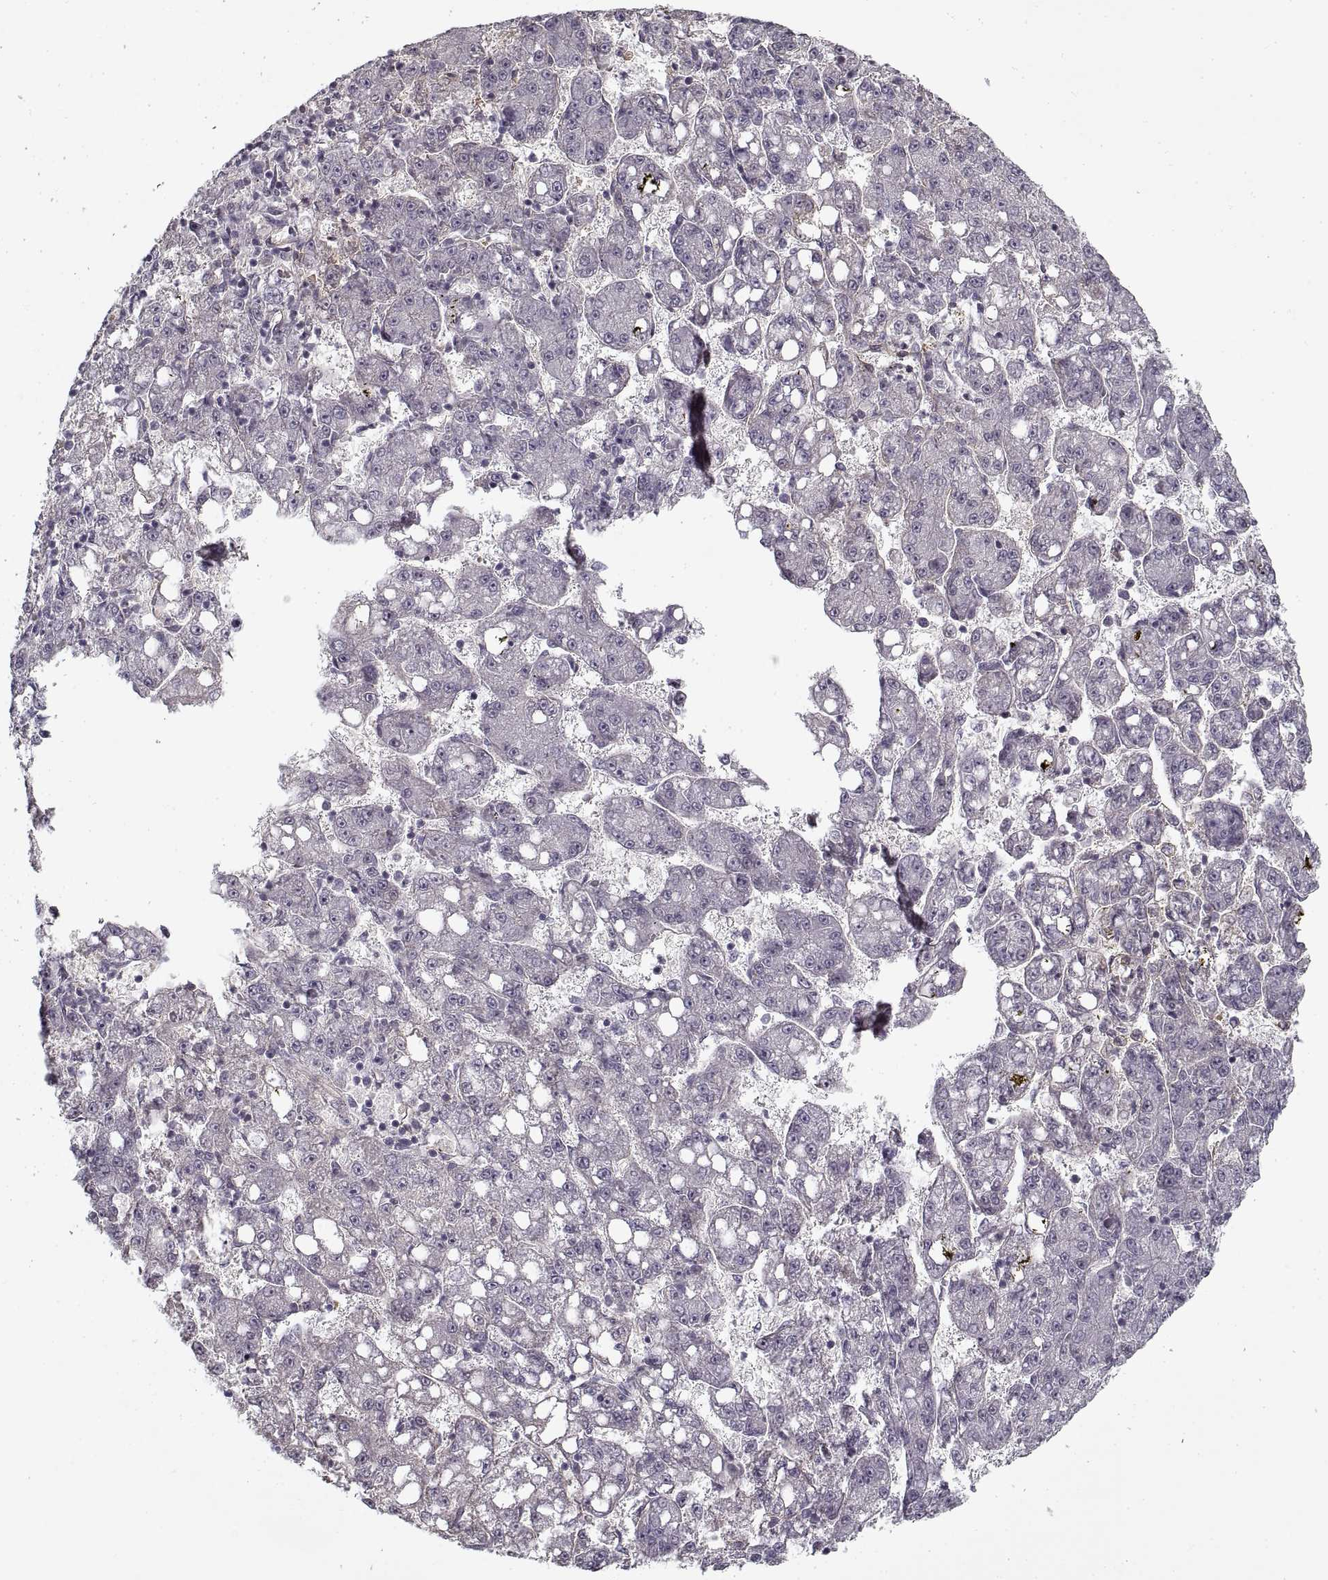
{"staining": {"intensity": "negative", "quantity": "none", "location": "none"}, "tissue": "liver cancer", "cell_type": "Tumor cells", "image_type": "cancer", "snomed": [{"axis": "morphology", "description": "Carcinoma, Hepatocellular, NOS"}, {"axis": "topography", "description": "Liver"}], "caption": "Tumor cells are negative for brown protein staining in hepatocellular carcinoma (liver).", "gene": "LAMB2", "patient": {"sex": "female", "age": 65}}